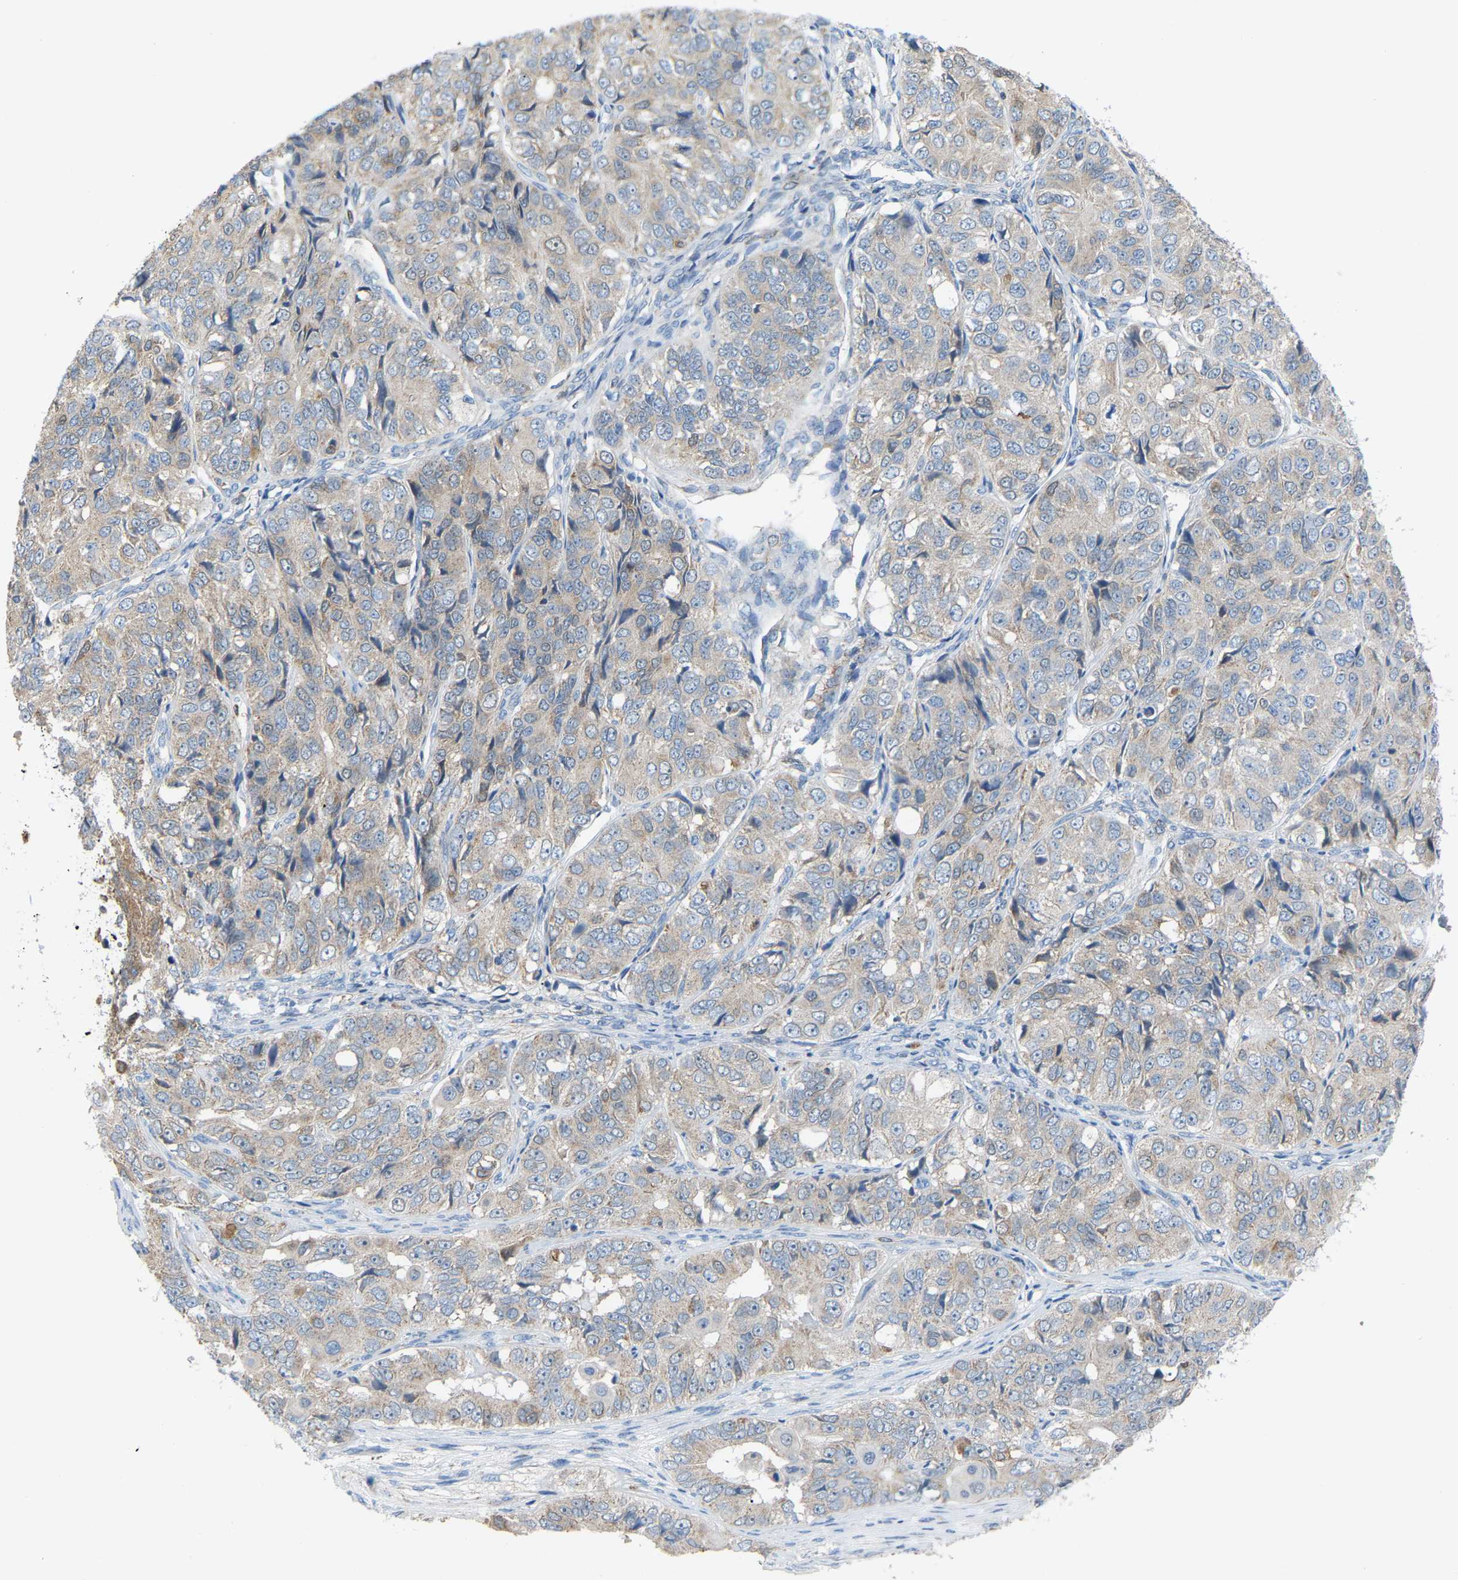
{"staining": {"intensity": "negative", "quantity": "none", "location": "none"}, "tissue": "ovarian cancer", "cell_type": "Tumor cells", "image_type": "cancer", "snomed": [{"axis": "morphology", "description": "Carcinoma, endometroid"}, {"axis": "topography", "description": "Ovary"}], "caption": "This histopathology image is of endometroid carcinoma (ovarian) stained with immunohistochemistry (IHC) to label a protein in brown with the nuclei are counter-stained blue. There is no staining in tumor cells.", "gene": "CROT", "patient": {"sex": "female", "age": 51}}